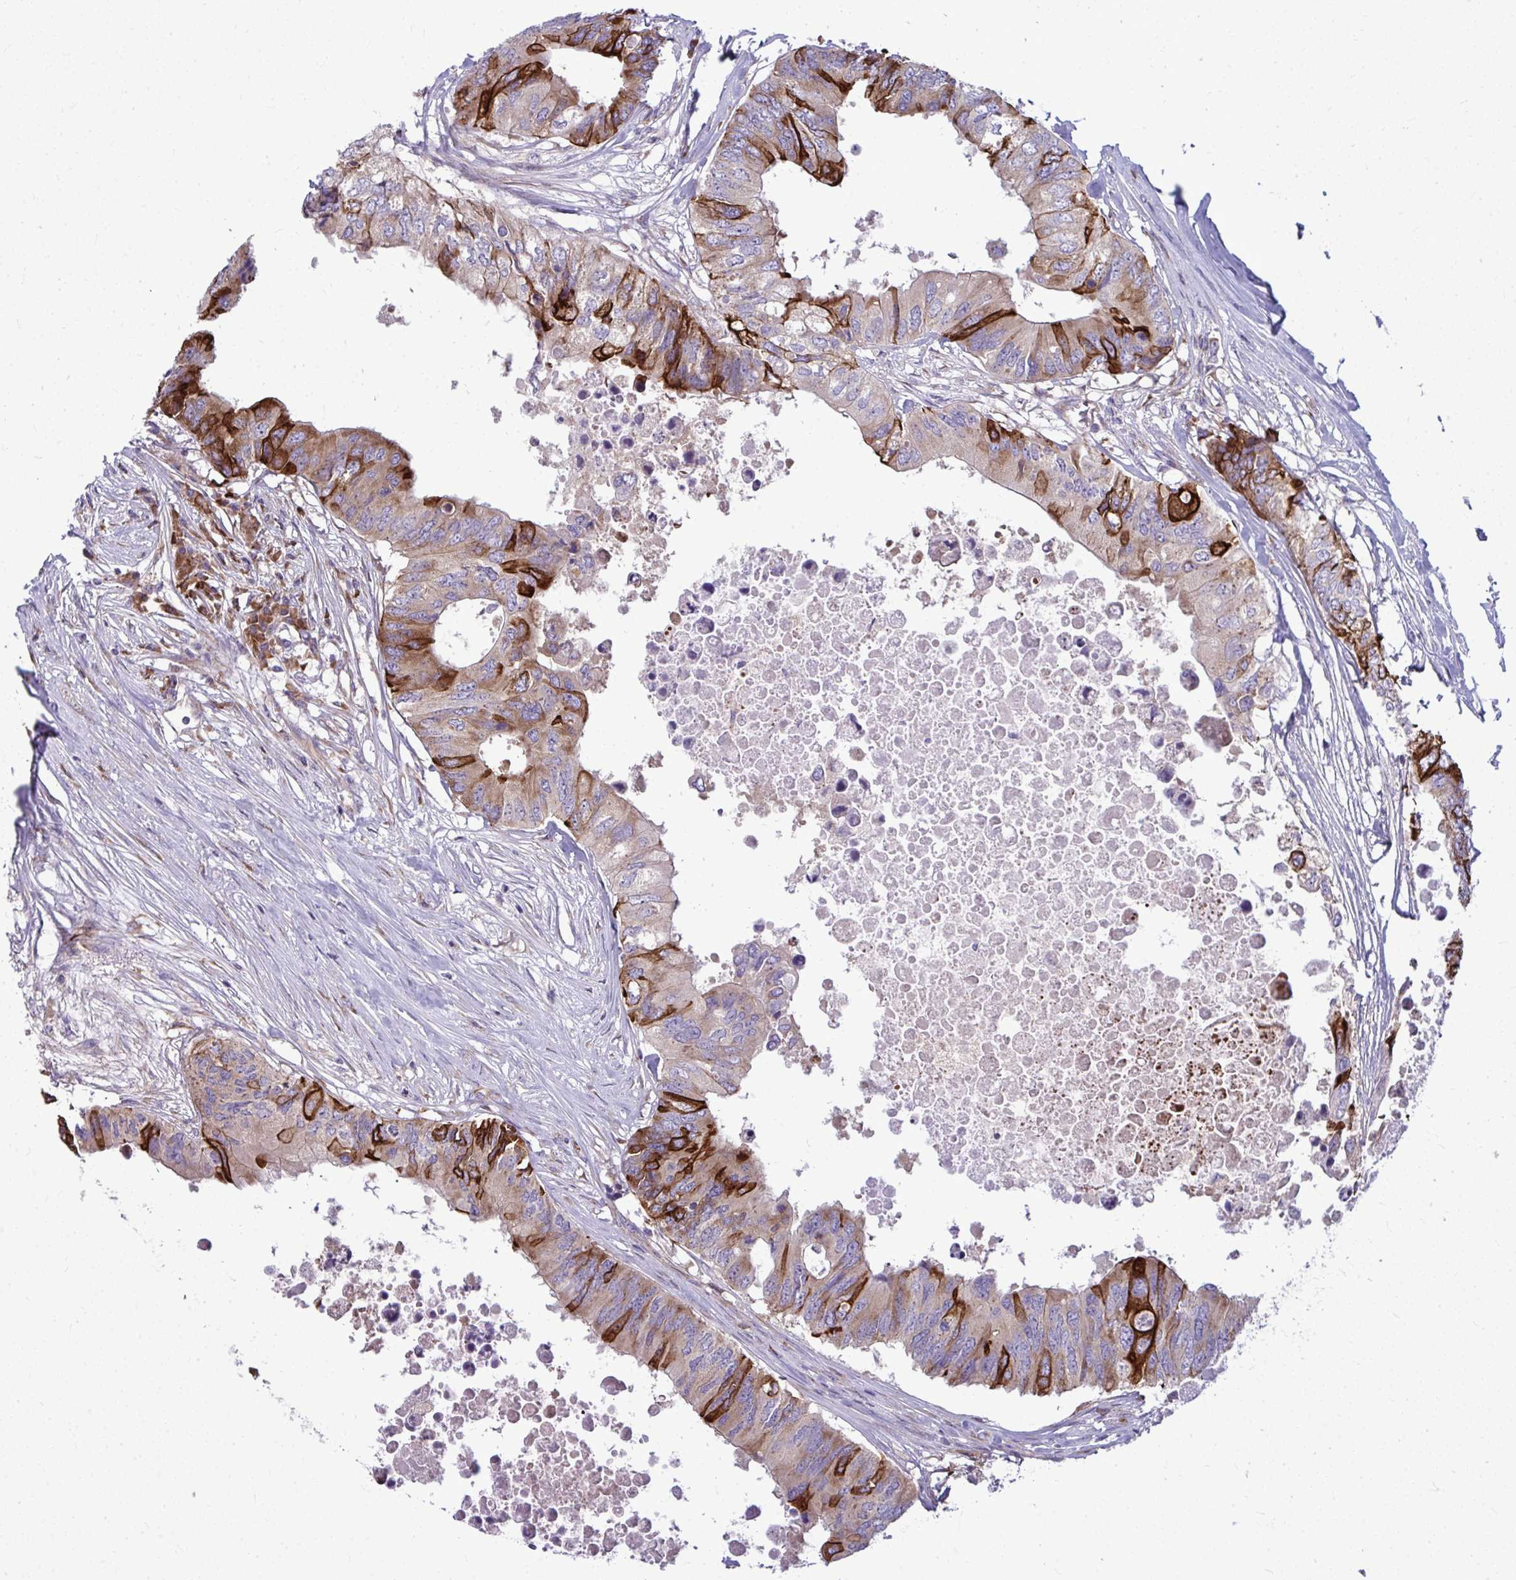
{"staining": {"intensity": "strong", "quantity": "<25%", "location": "cytoplasmic/membranous"}, "tissue": "colorectal cancer", "cell_type": "Tumor cells", "image_type": "cancer", "snomed": [{"axis": "morphology", "description": "Adenocarcinoma, NOS"}, {"axis": "topography", "description": "Colon"}], "caption": "A brown stain labels strong cytoplasmic/membranous expression of a protein in colorectal adenocarcinoma tumor cells.", "gene": "GFPT2", "patient": {"sex": "male", "age": 71}}